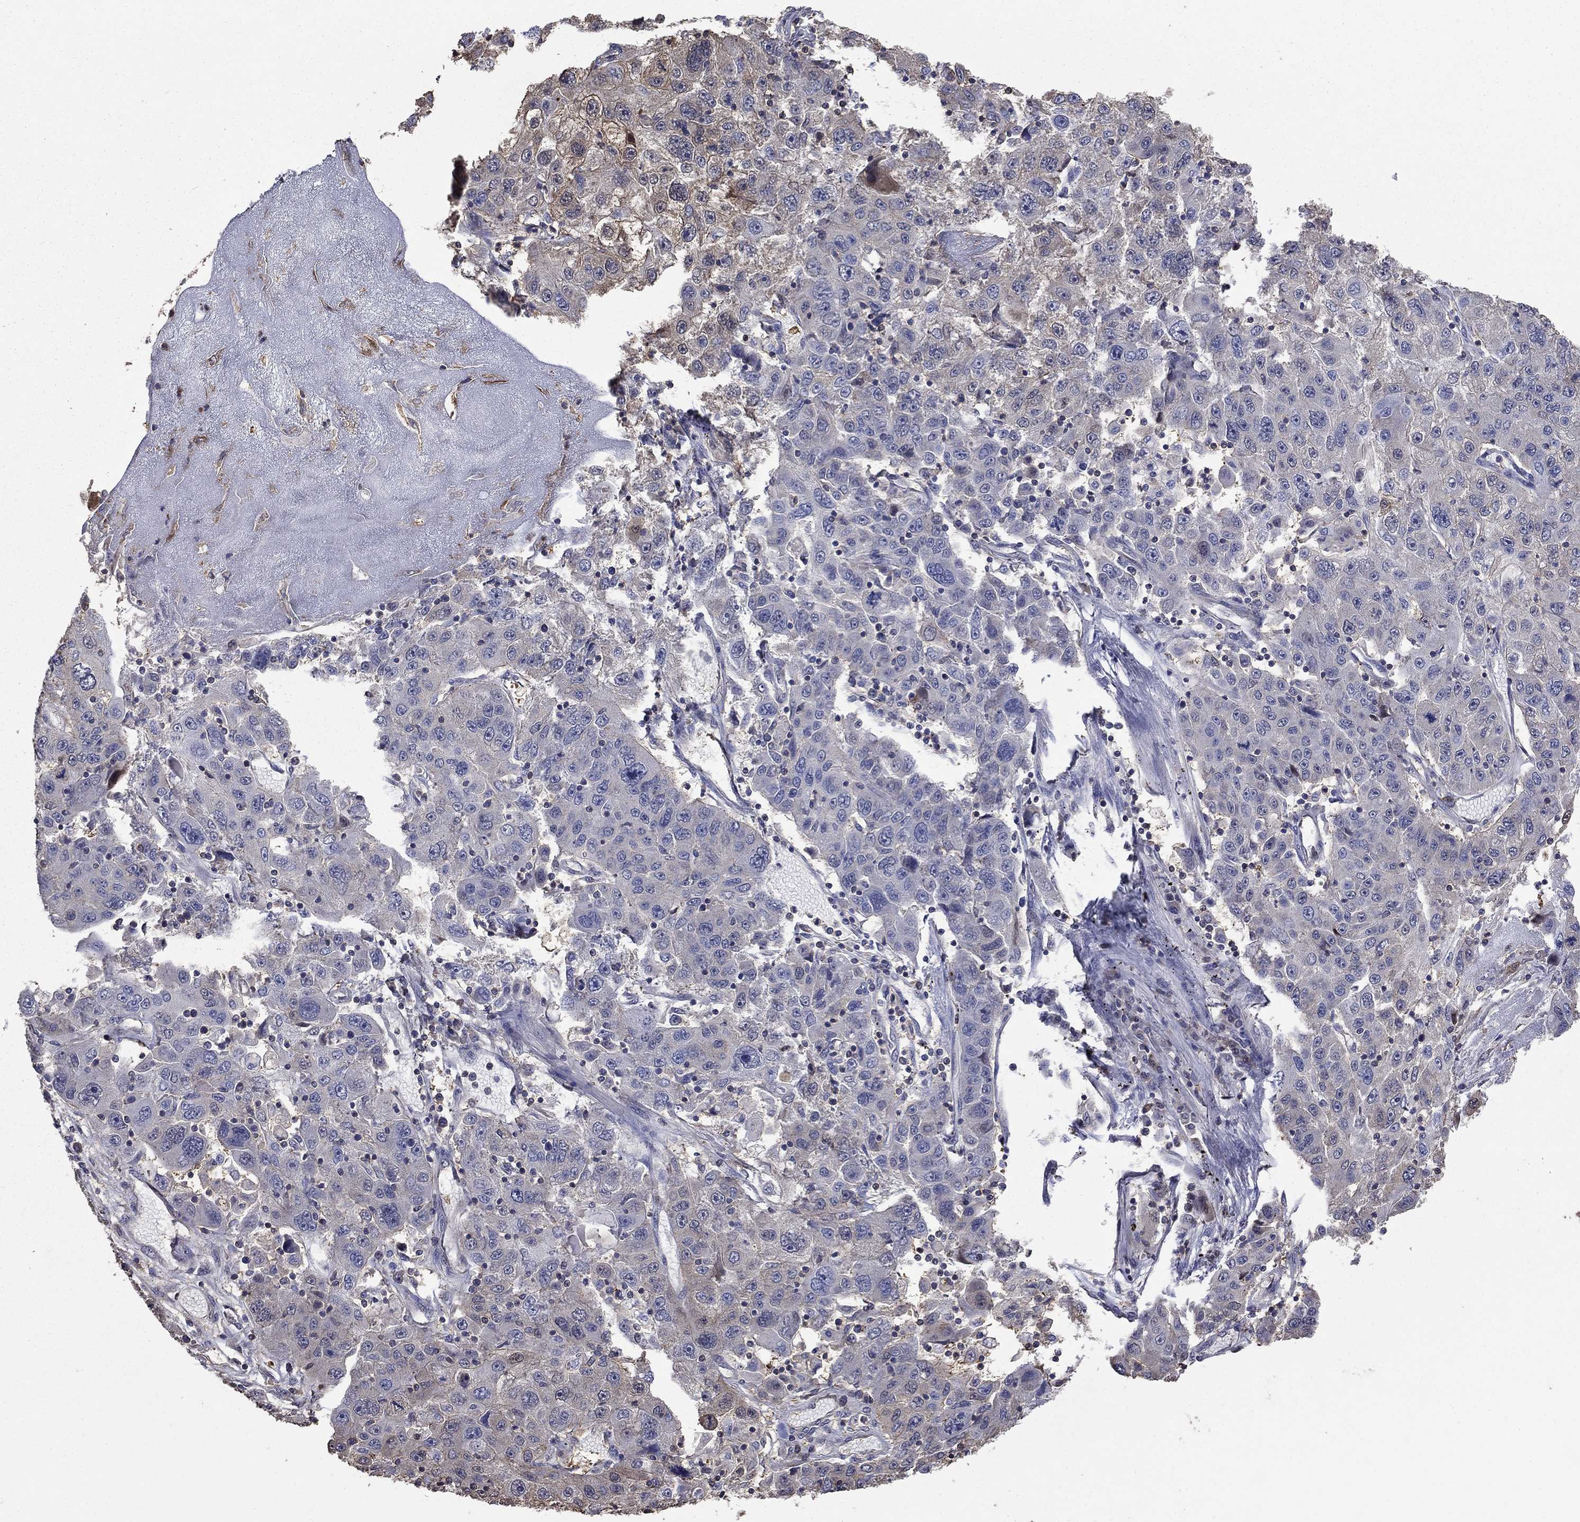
{"staining": {"intensity": "negative", "quantity": "none", "location": "none"}, "tissue": "stomach cancer", "cell_type": "Tumor cells", "image_type": "cancer", "snomed": [{"axis": "morphology", "description": "Adenocarcinoma, NOS"}, {"axis": "topography", "description": "Stomach"}], "caption": "IHC photomicrograph of neoplastic tissue: human adenocarcinoma (stomach) stained with DAB (3,3'-diaminobenzidine) shows no significant protein staining in tumor cells.", "gene": "DVL1", "patient": {"sex": "male", "age": 56}}